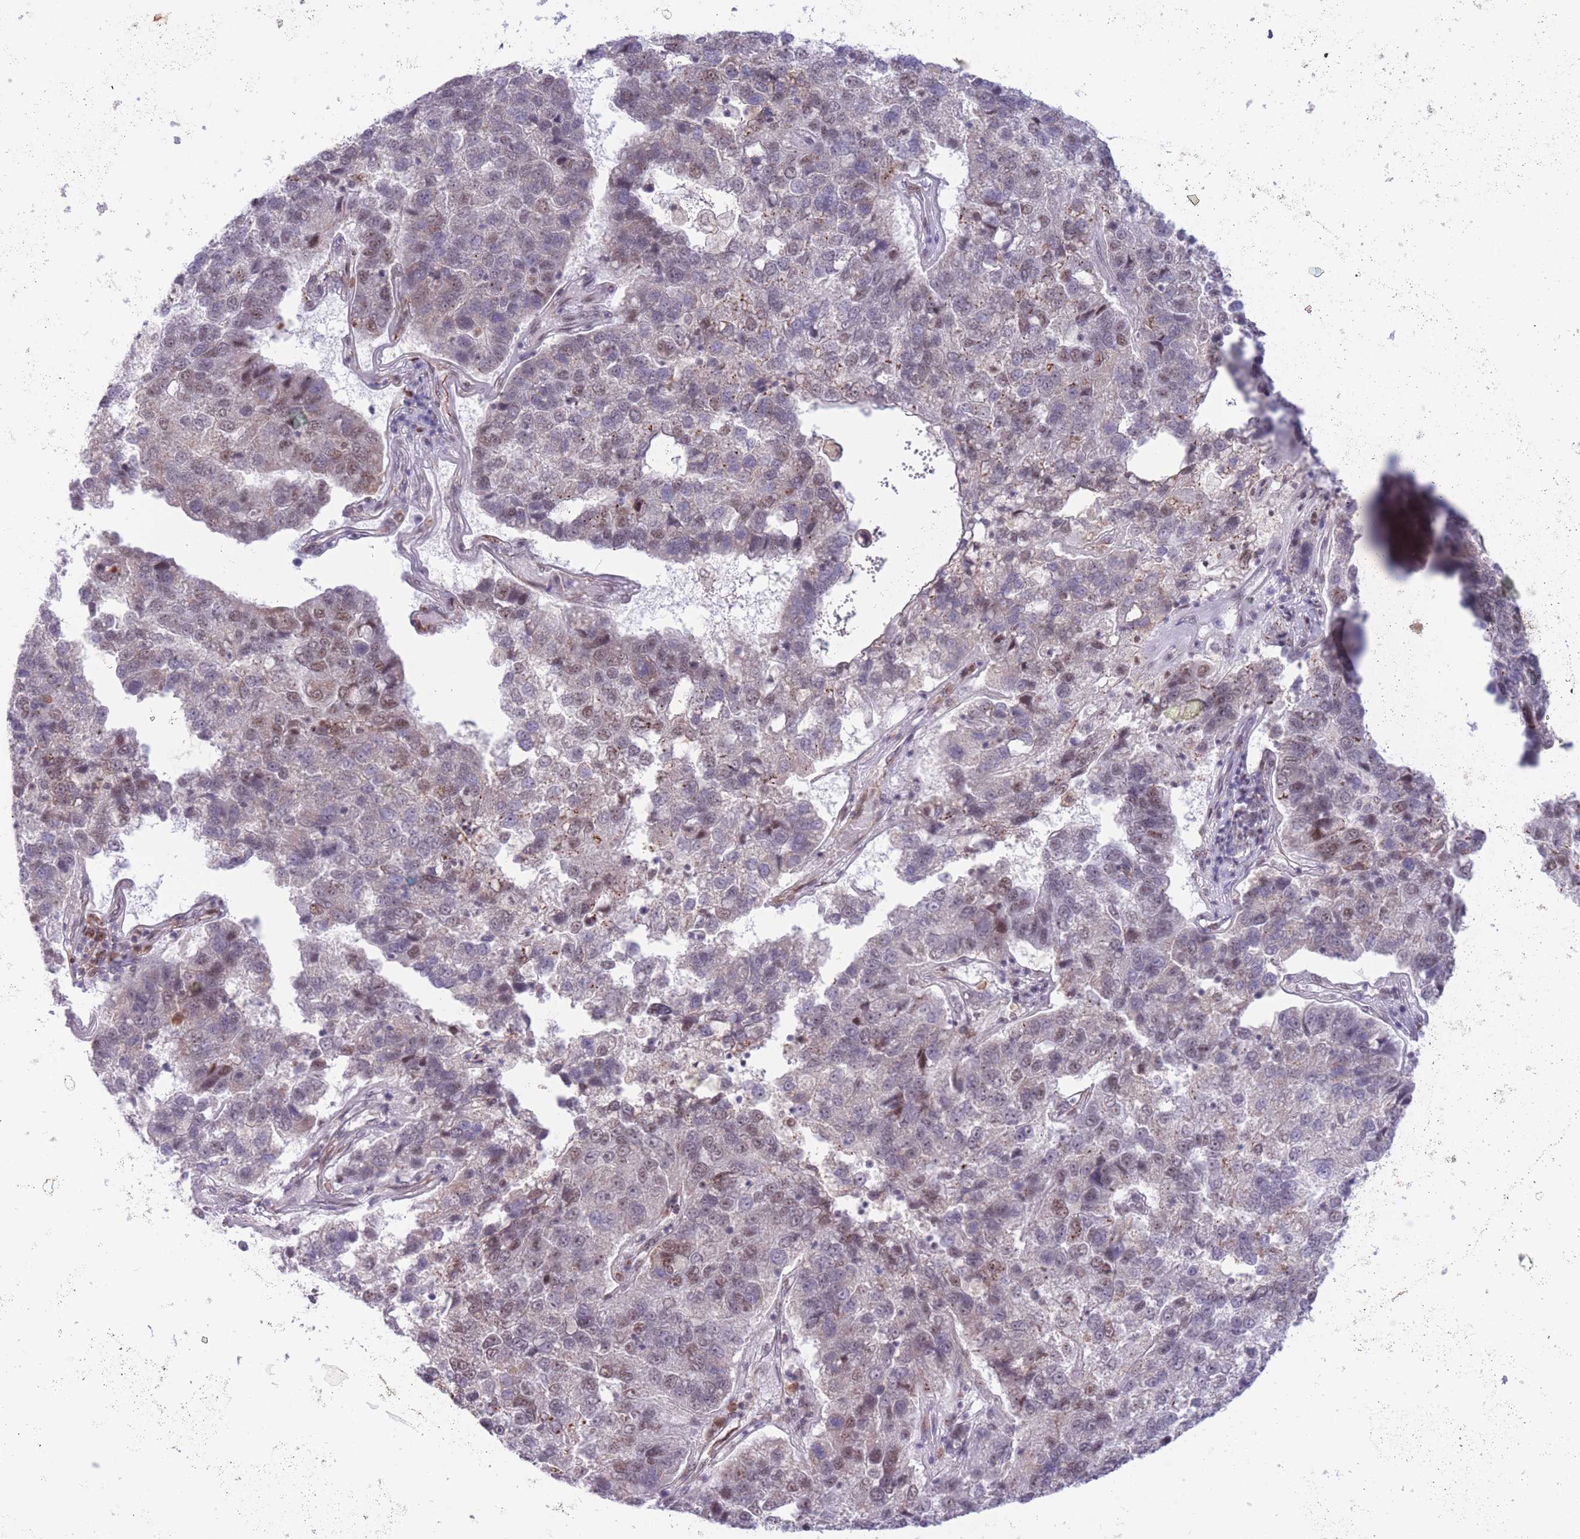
{"staining": {"intensity": "weak", "quantity": "<25%", "location": "nuclear"}, "tissue": "pancreatic cancer", "cell_type": "Tumor cells", "image_type": "cancer", "snomed": [{"axis": "morphology", "description": "Adenocarcinoma, NOS"}, {"axis": "topography", "description": "Pancreas"}], "caption": "Immunohistochemistry (IHC) photomicrograph of human adenocarcinoma (pancreatic) stained for a protein (brown), which shows no staining in tumor cells.", "gene": "CYP2B6", "patient": {"sex": "female", "age": 61}}